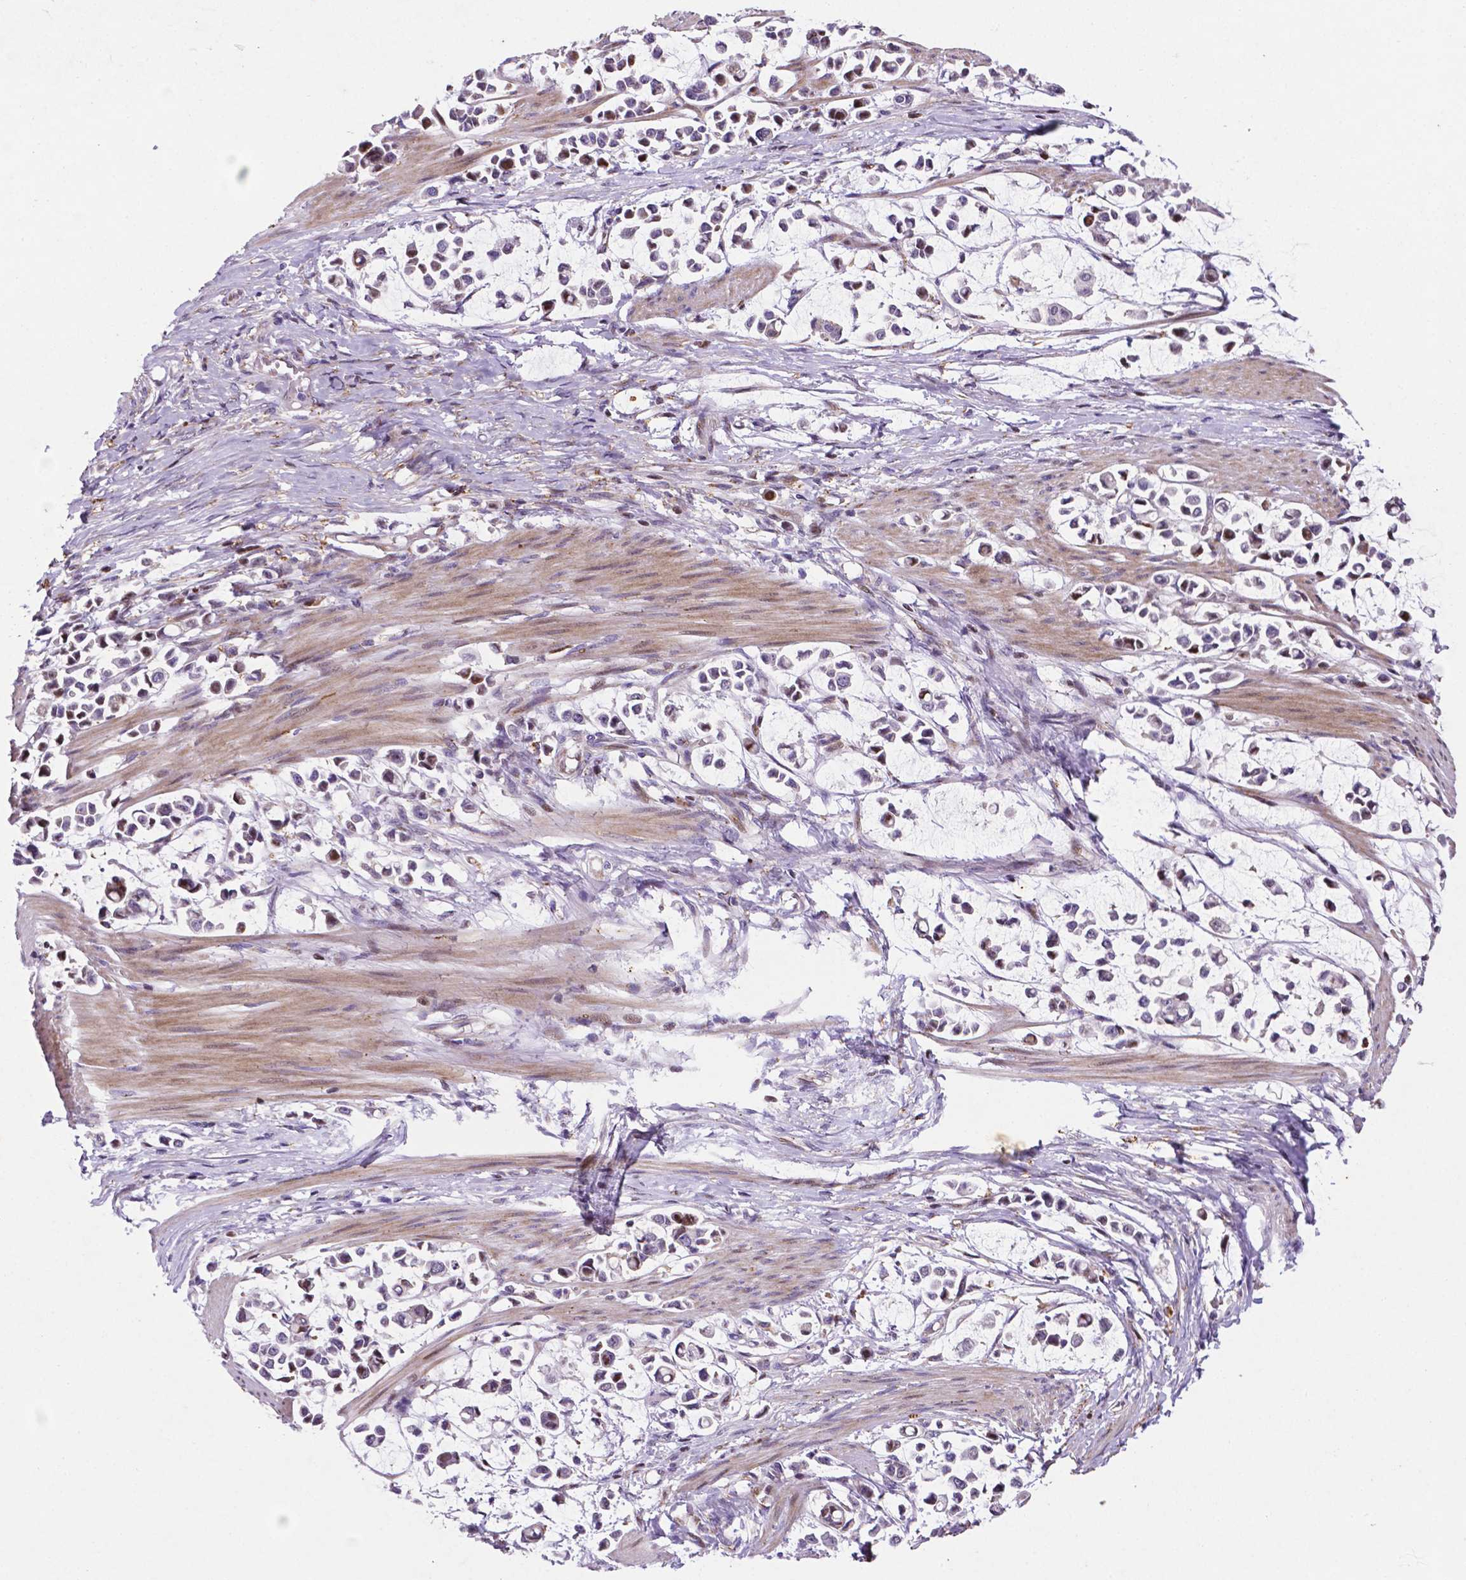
{"staining": {"intensity": "moderate", "quantity": "<25%", "location": "nuclear"}, "tissue": "stomach cancer", "cell_type": "Tumor cells", "image_type": "cancer", "snomed": [{"axis": "morphology", "description": "Adenocarcinoma, NOS"}, {"axis": "topography", "description": "Stomach"}], "caption": "A high-resolution histopathology image shows immunohistochemistry staining of stomach cancer, which reveals moderate nuclear expression in about <25% of tumor cells.", "gene": "TM4SF20", "patient": {"sex": "male", "age": 82}}